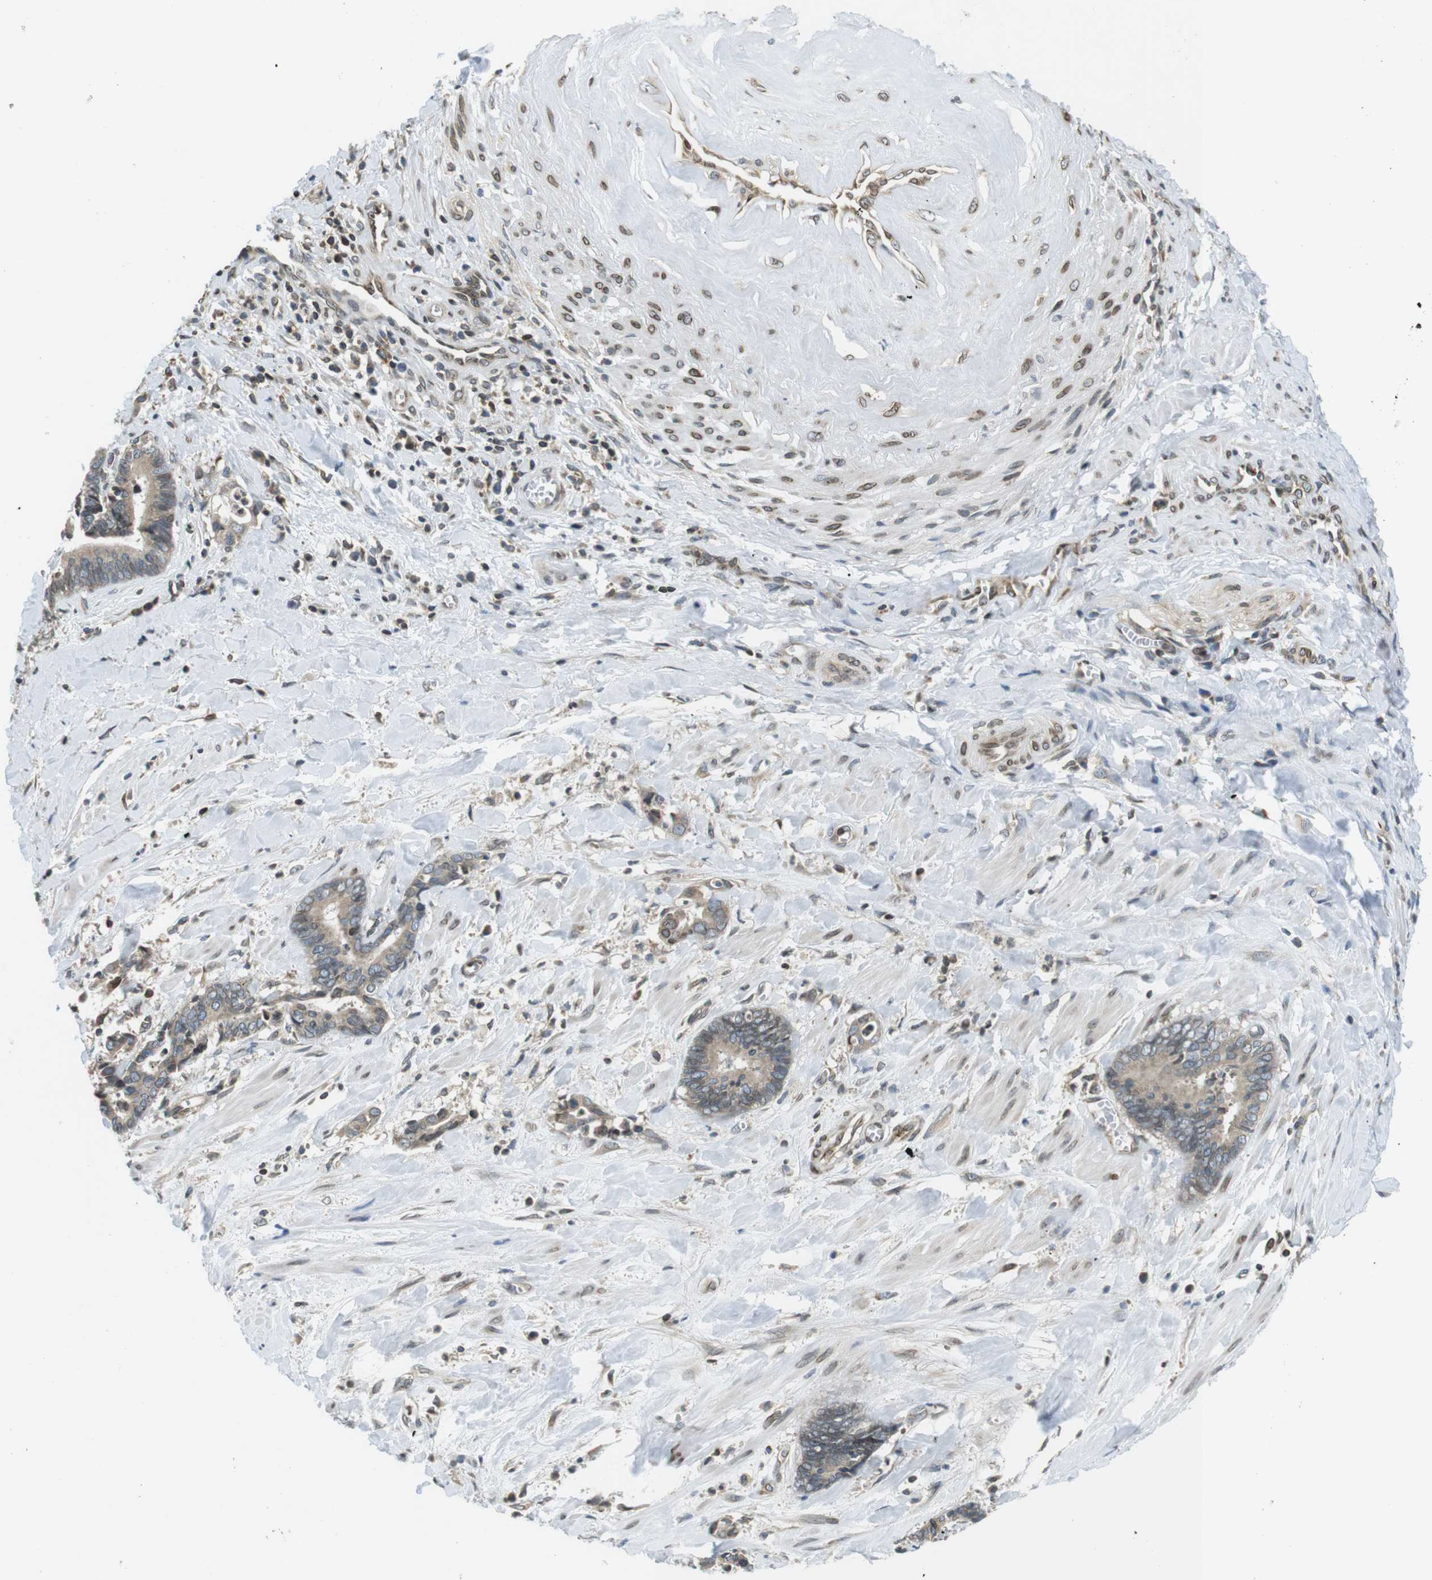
{"staining": {"intensity": "weak", "quantity": ">75%", "location": "cytoplasmic/membranous"}, "tissue": "cervical cancer", "cell_type": "Tumor cells", "image_type": "cancer", "snomed": [{"axis": "morphology", "description": "Adenocarcinoma, NOS"}, {"axis": "topography", "description": "Cervix"}], "caption": "Approximately >75% of tumor cells in human cervical cancer (adenocarcinoma) demonstrate weak cytoplasmic/membranous protein expression as visualized by brown immunohistochemical staining.", "gene": "TMX4", "patient": {"sex": "female", "age": 44}}